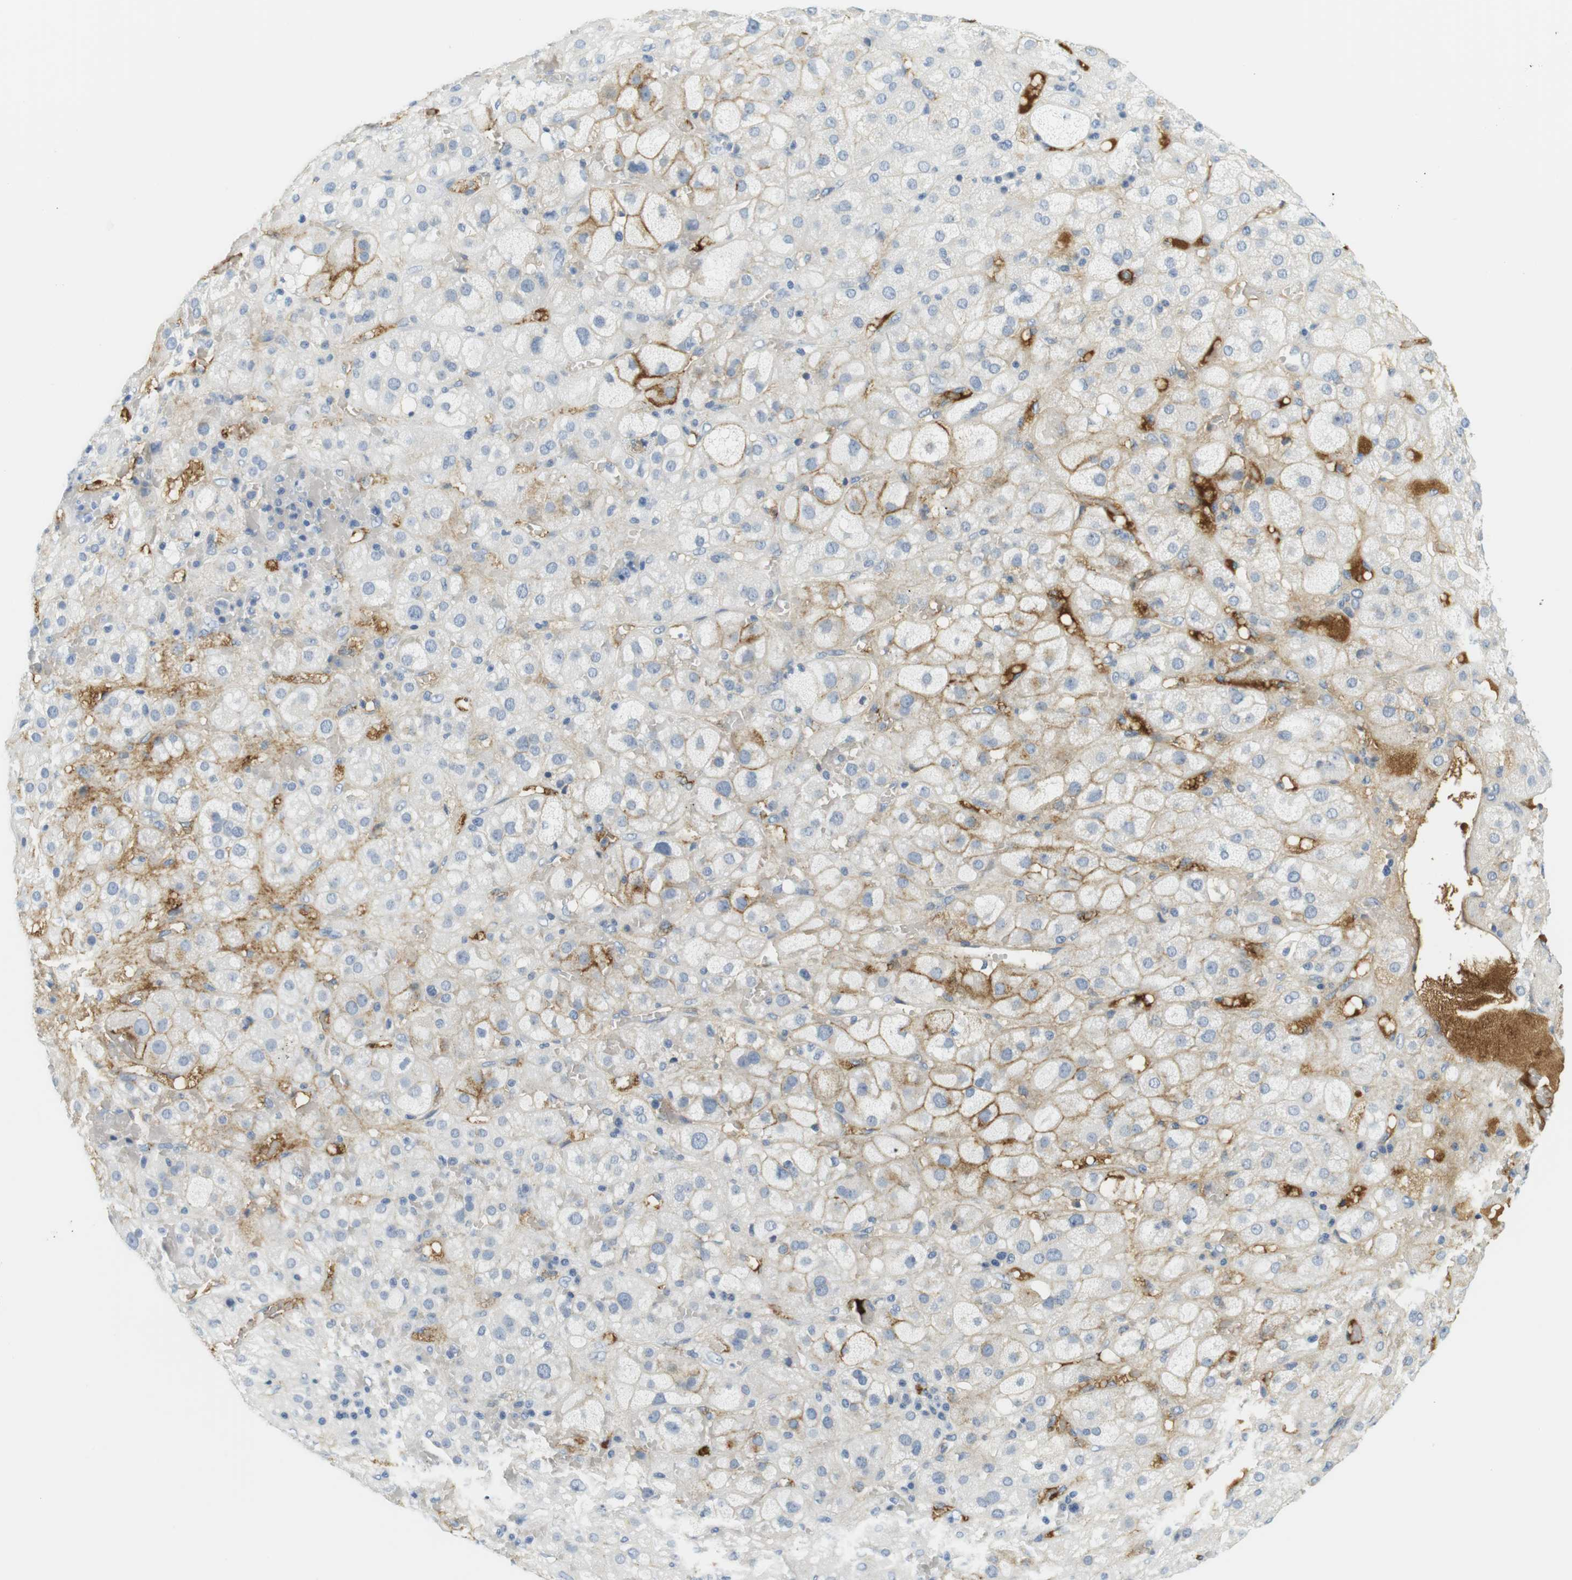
{"staining": {"intensity": "weak", "quantity": "<25%", "location": "cytoplasmic/membranous"}, "tissue": "adrenal gland", "cell_type": "Glandular cells", "image_type": "normal", "snomed": [{"axis": "morphology", "description": "Normal tissue, NOS"}, {"axis": "topography", "description": "Adrenal gland"}], "caption": "Adrenal gland was stained to show a protein in brown. There is no significant expression in glandular cells. (IHC, brightfield microscopy, high magnification).", "gene": "APOB", "patient": {"sex": "female", "age": 47}}